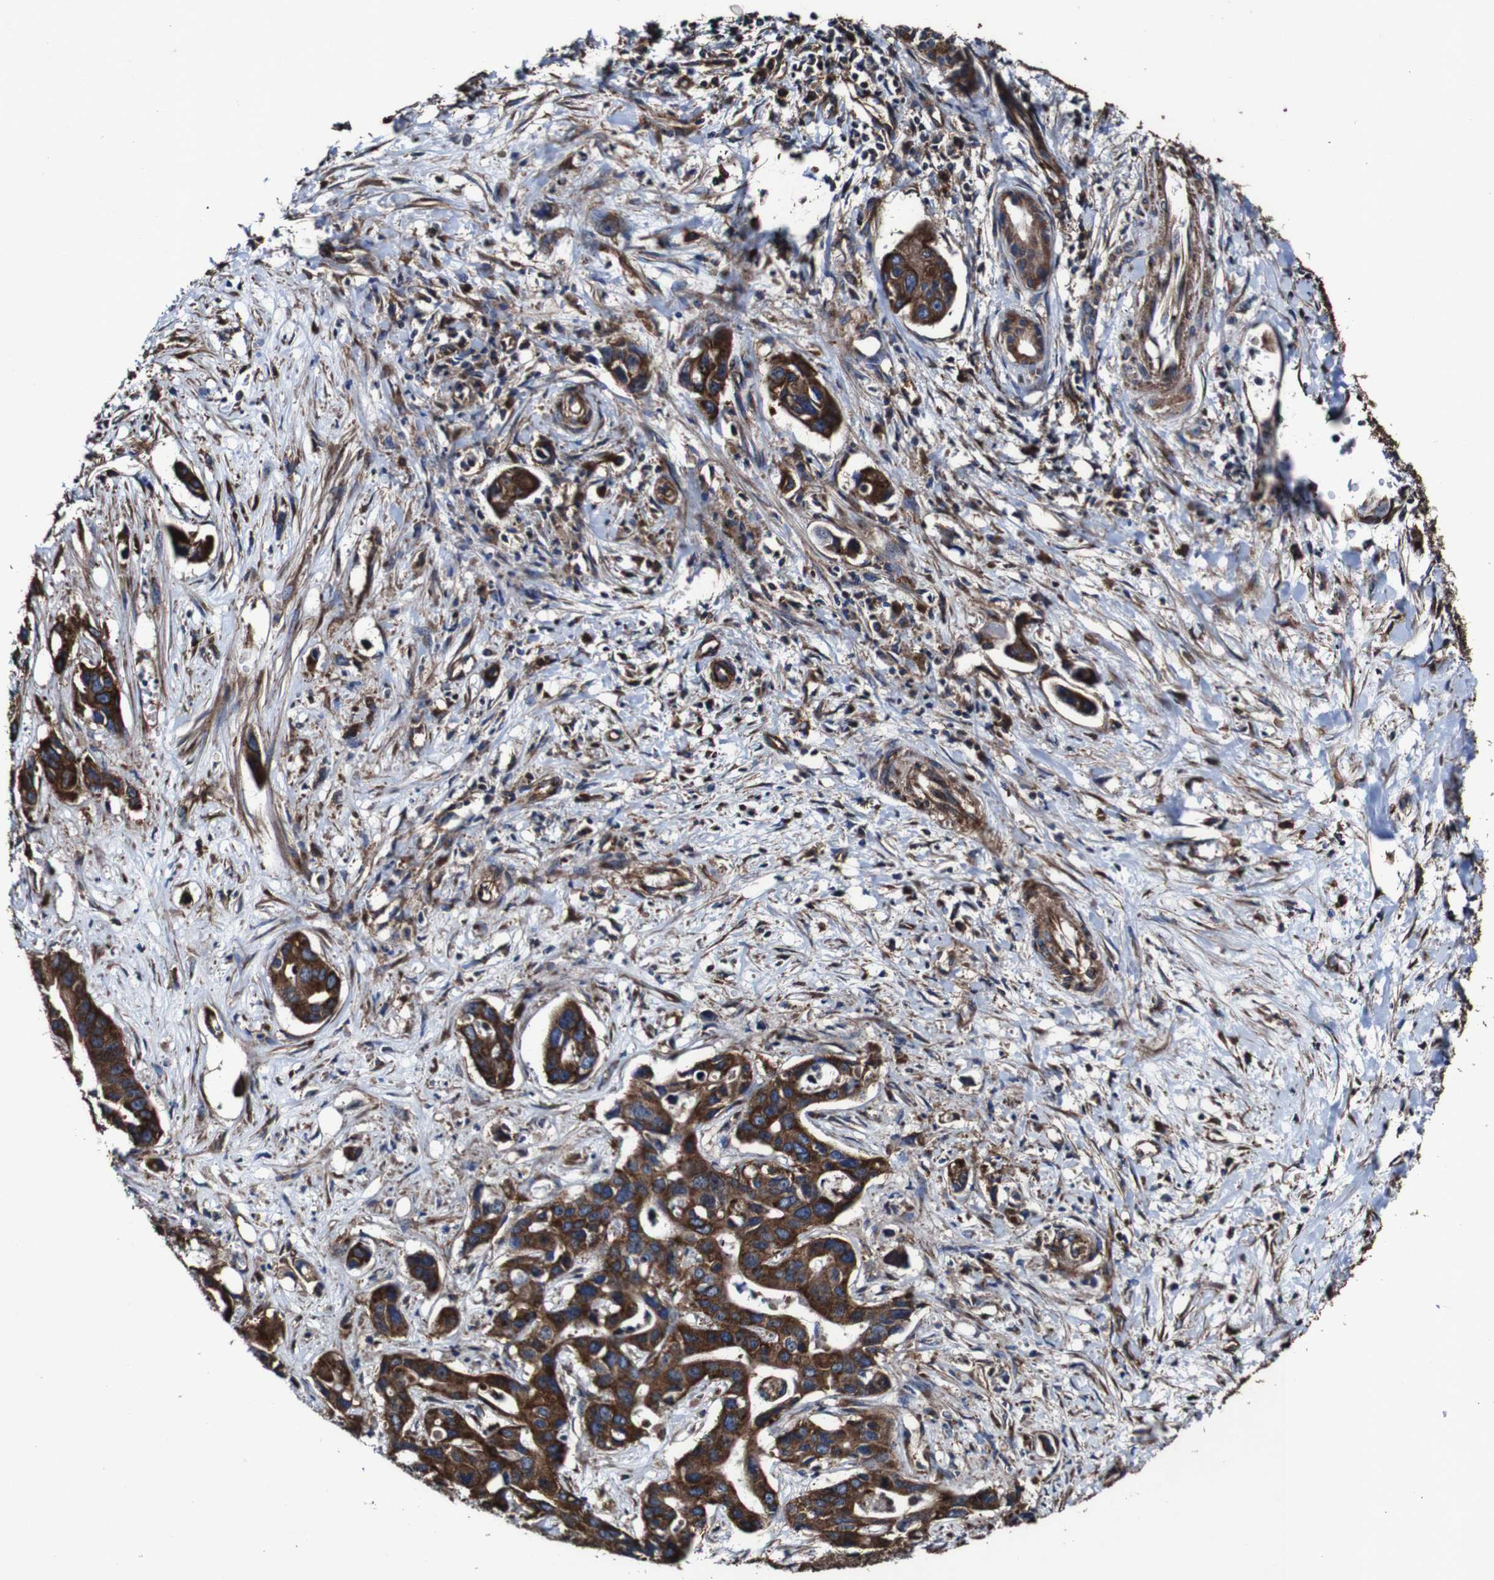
{"staining": {"intensity": "strong", "quantity": "25%-75%", "location": "cytoplasmic/membranous"}, "tissue": "liver cancer", "cell_type": "Tumor cells", "image_type": "cancer", "snomed": [{"axis": "morphology", "description": "Cholangiocarcinoma"}, {"axis": "topography", "description": "Liver"}], "caption": "Liver cholangiocarcinoma was stained to show a protein in brown. There is high levels of strong cytoplasmic/membranous expression in approximately 25%-75% of tumor cells.", "gene": "CSF1R", "patient": {"sex": "female", "age": 65}}